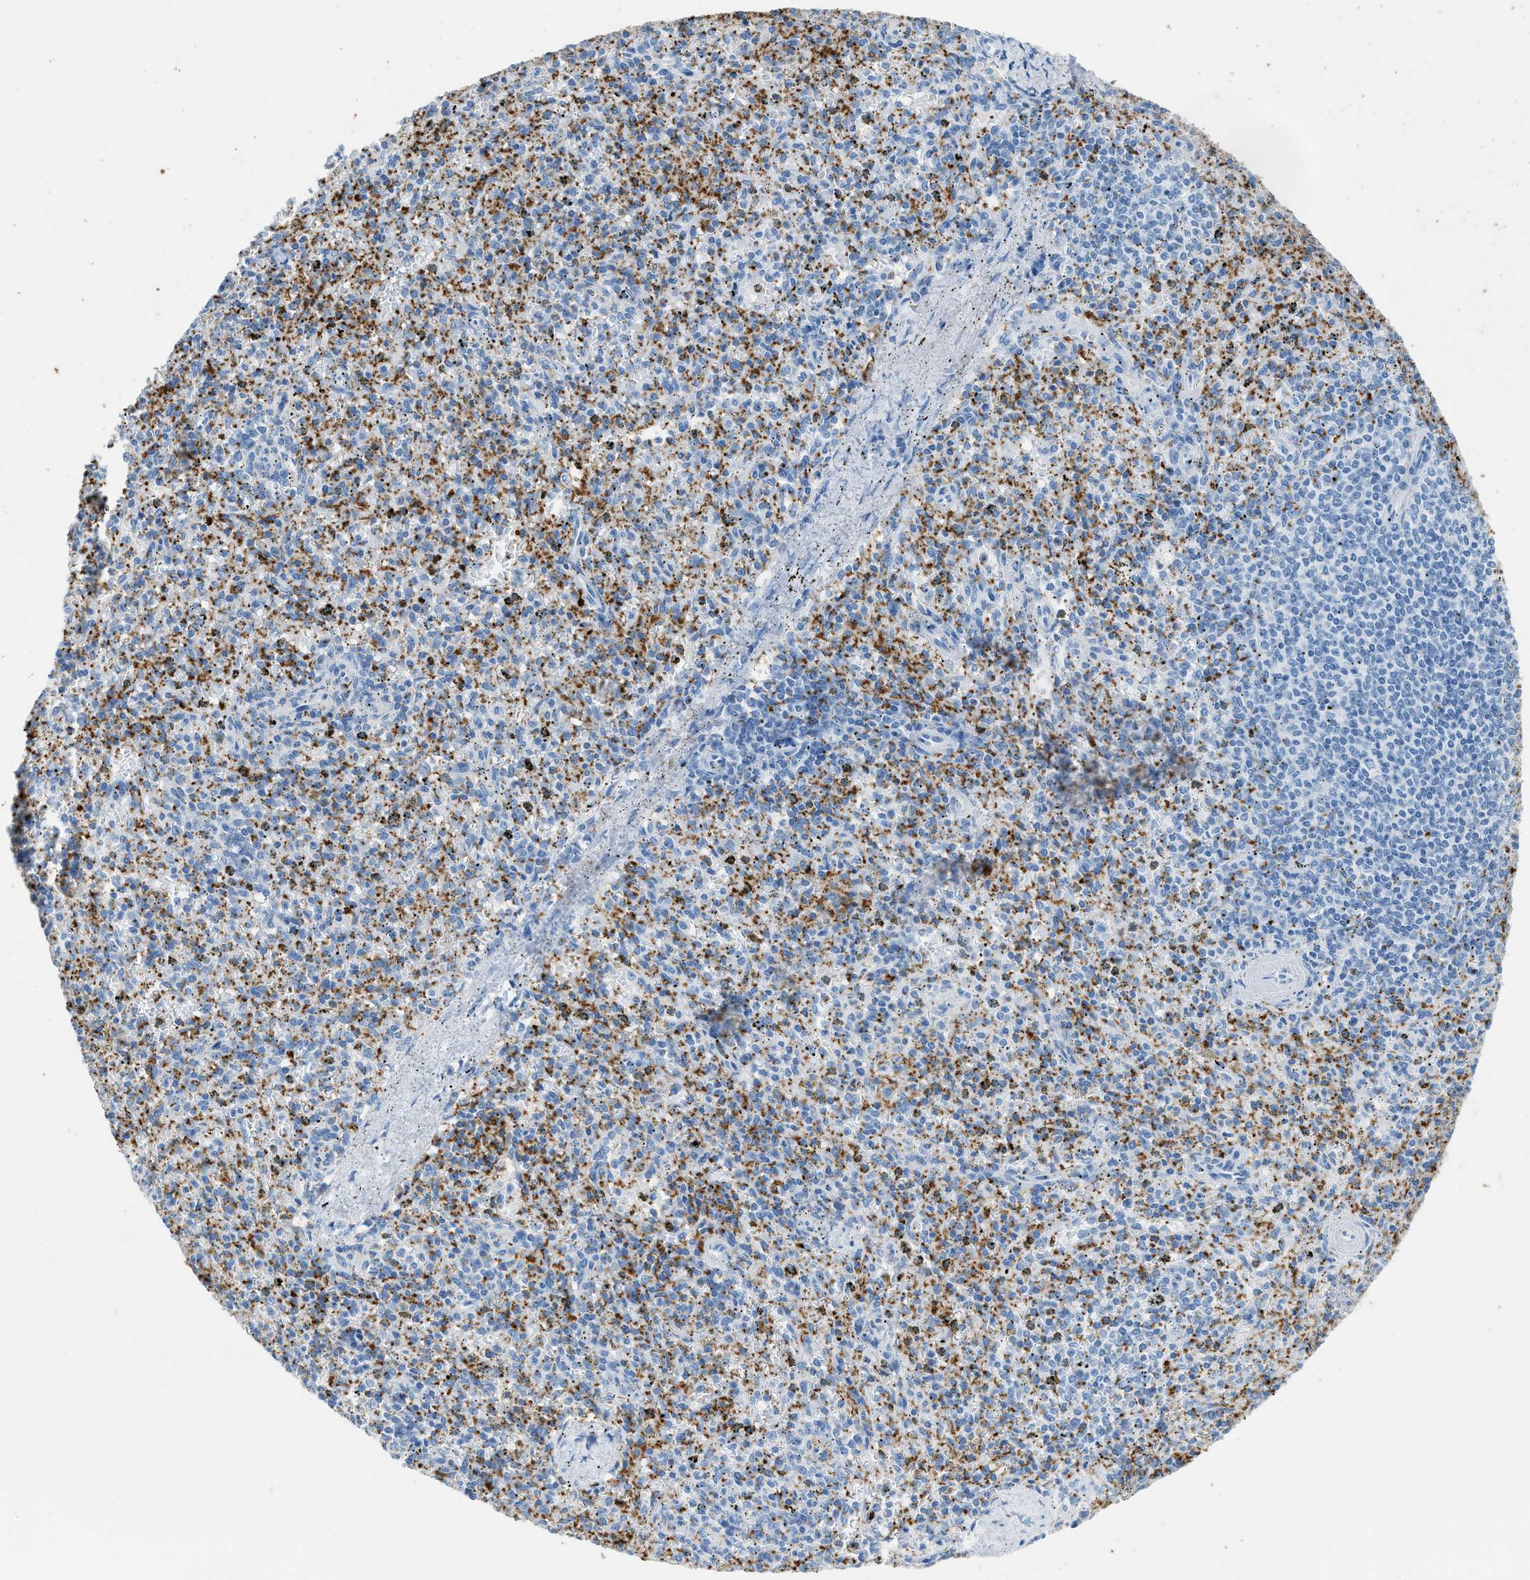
{"staining": {"intensity": "strong", "quantity": "<25%", "location": "cytoplasmic/membranous"}, "tissue": "spleen", "cell_type": "Cells in red pulp", "image_type": "normal", "snomed": [{"axis": "morphology", "description": "Normal tissue, NOS"}, {"axis": "topography", "description": "Spleen"}], "caption": "Protein staining displays strong cytoplasmic/membranous expression in approximately <25% of cells in red pulp in normal spleen. The staining was performed using DAB (3,3'-diaminobenzidine), with brown indicating positive protein expression. Nuclei are stained blue with hematoxylin.", "gene": "FAIM2", "patient": {"sex": "male", "age": 72}}